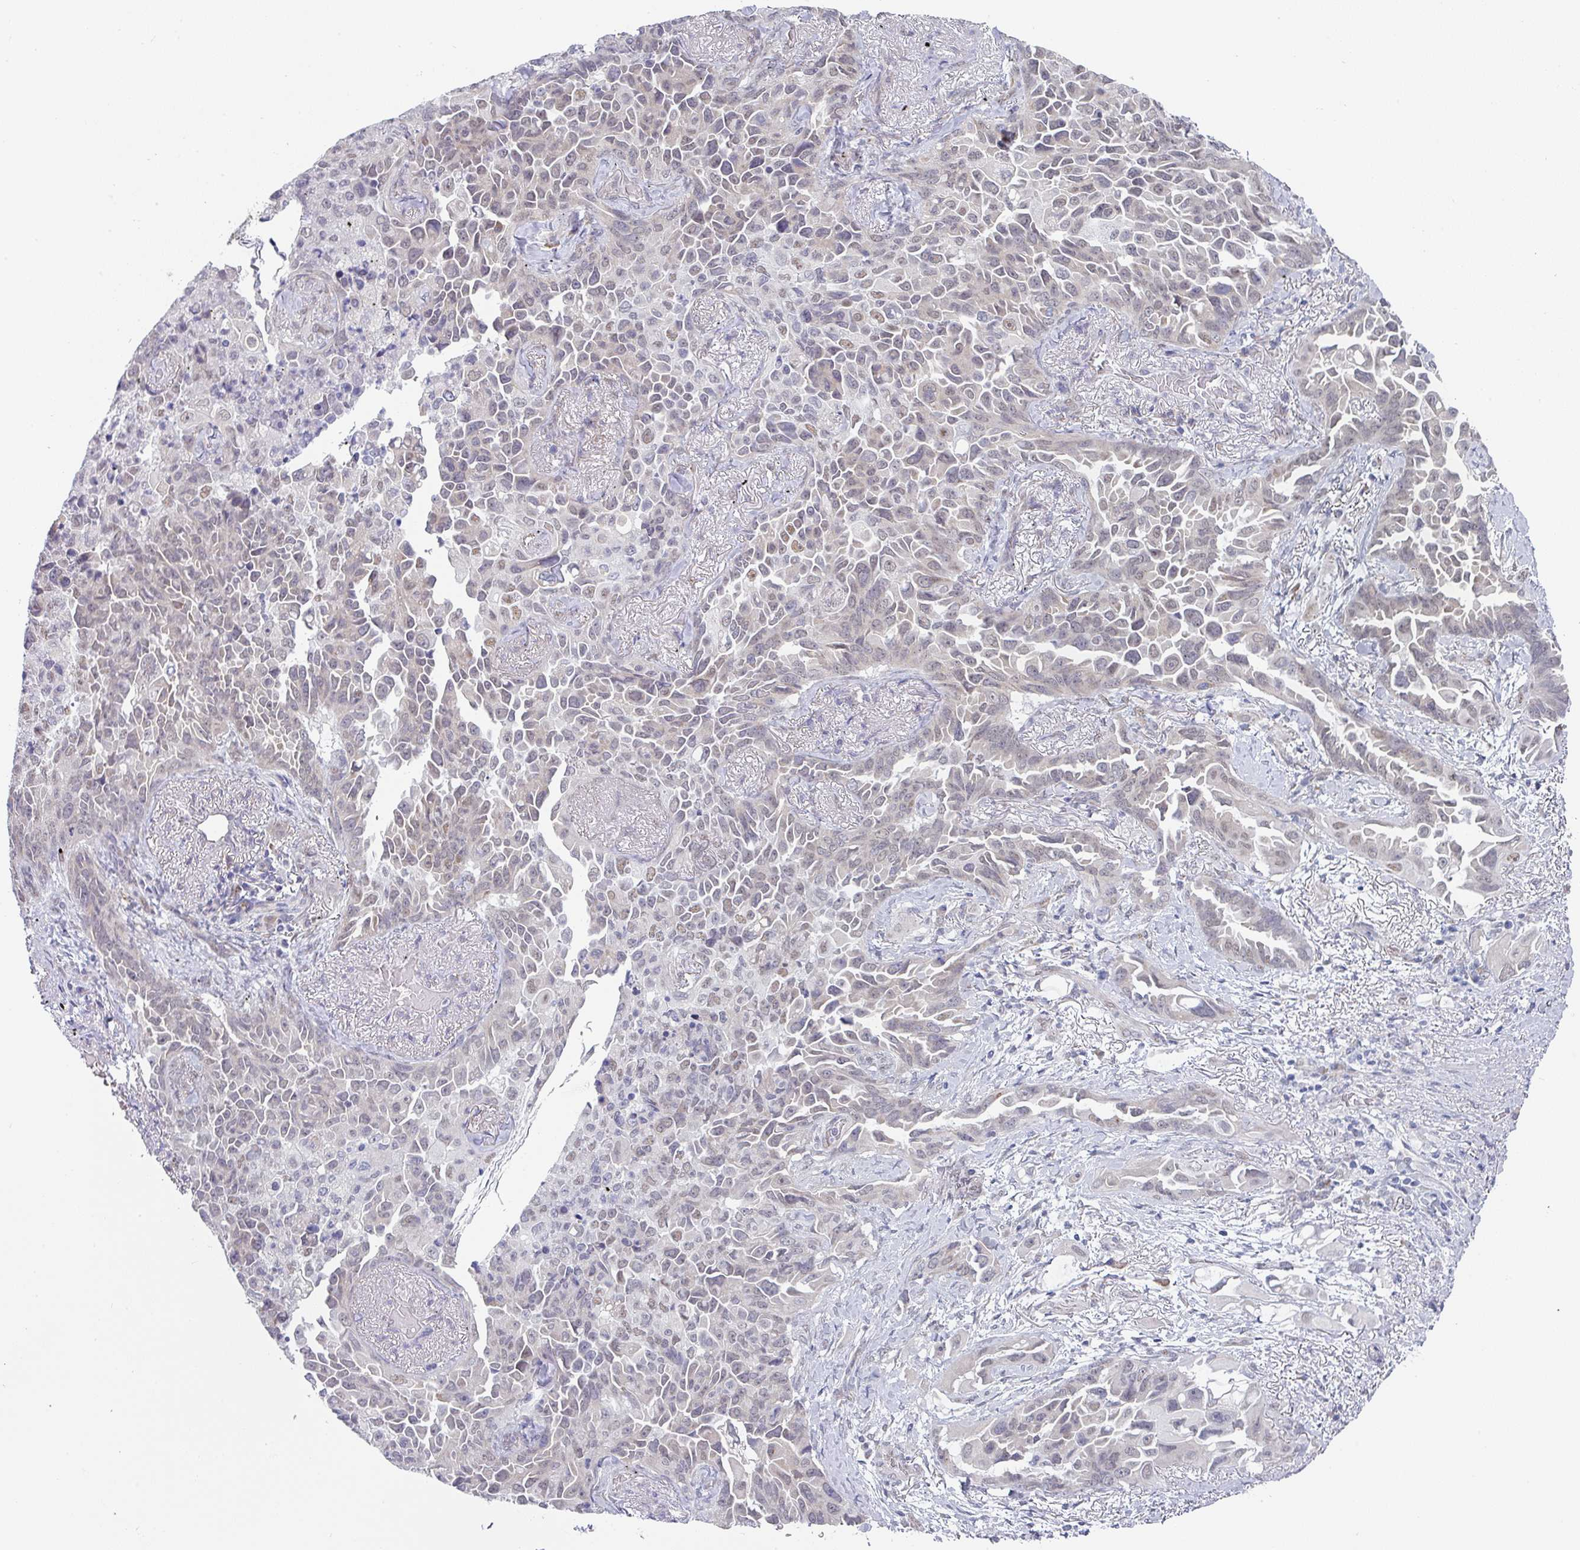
{"staining": {"intensity": "weak", "quantity": "25%-75%", "location": "nuclear"}, "tissue": "lung cancer", "cell_type": "Tumor cells", "image_type": "cancer", "snomed": [{"axis": "morphology", "description": "Adenocarcinoma, NOS"}, {"axis": "topography", "description": "Lung"}], "caption": "Lung adenocarcinoma stained with a brown dye reveals weak nuclear positive staining in about 25%-75% of tumor cells.", "gene": "TMED5", "patient": {"sex": "female", "age": 67}}